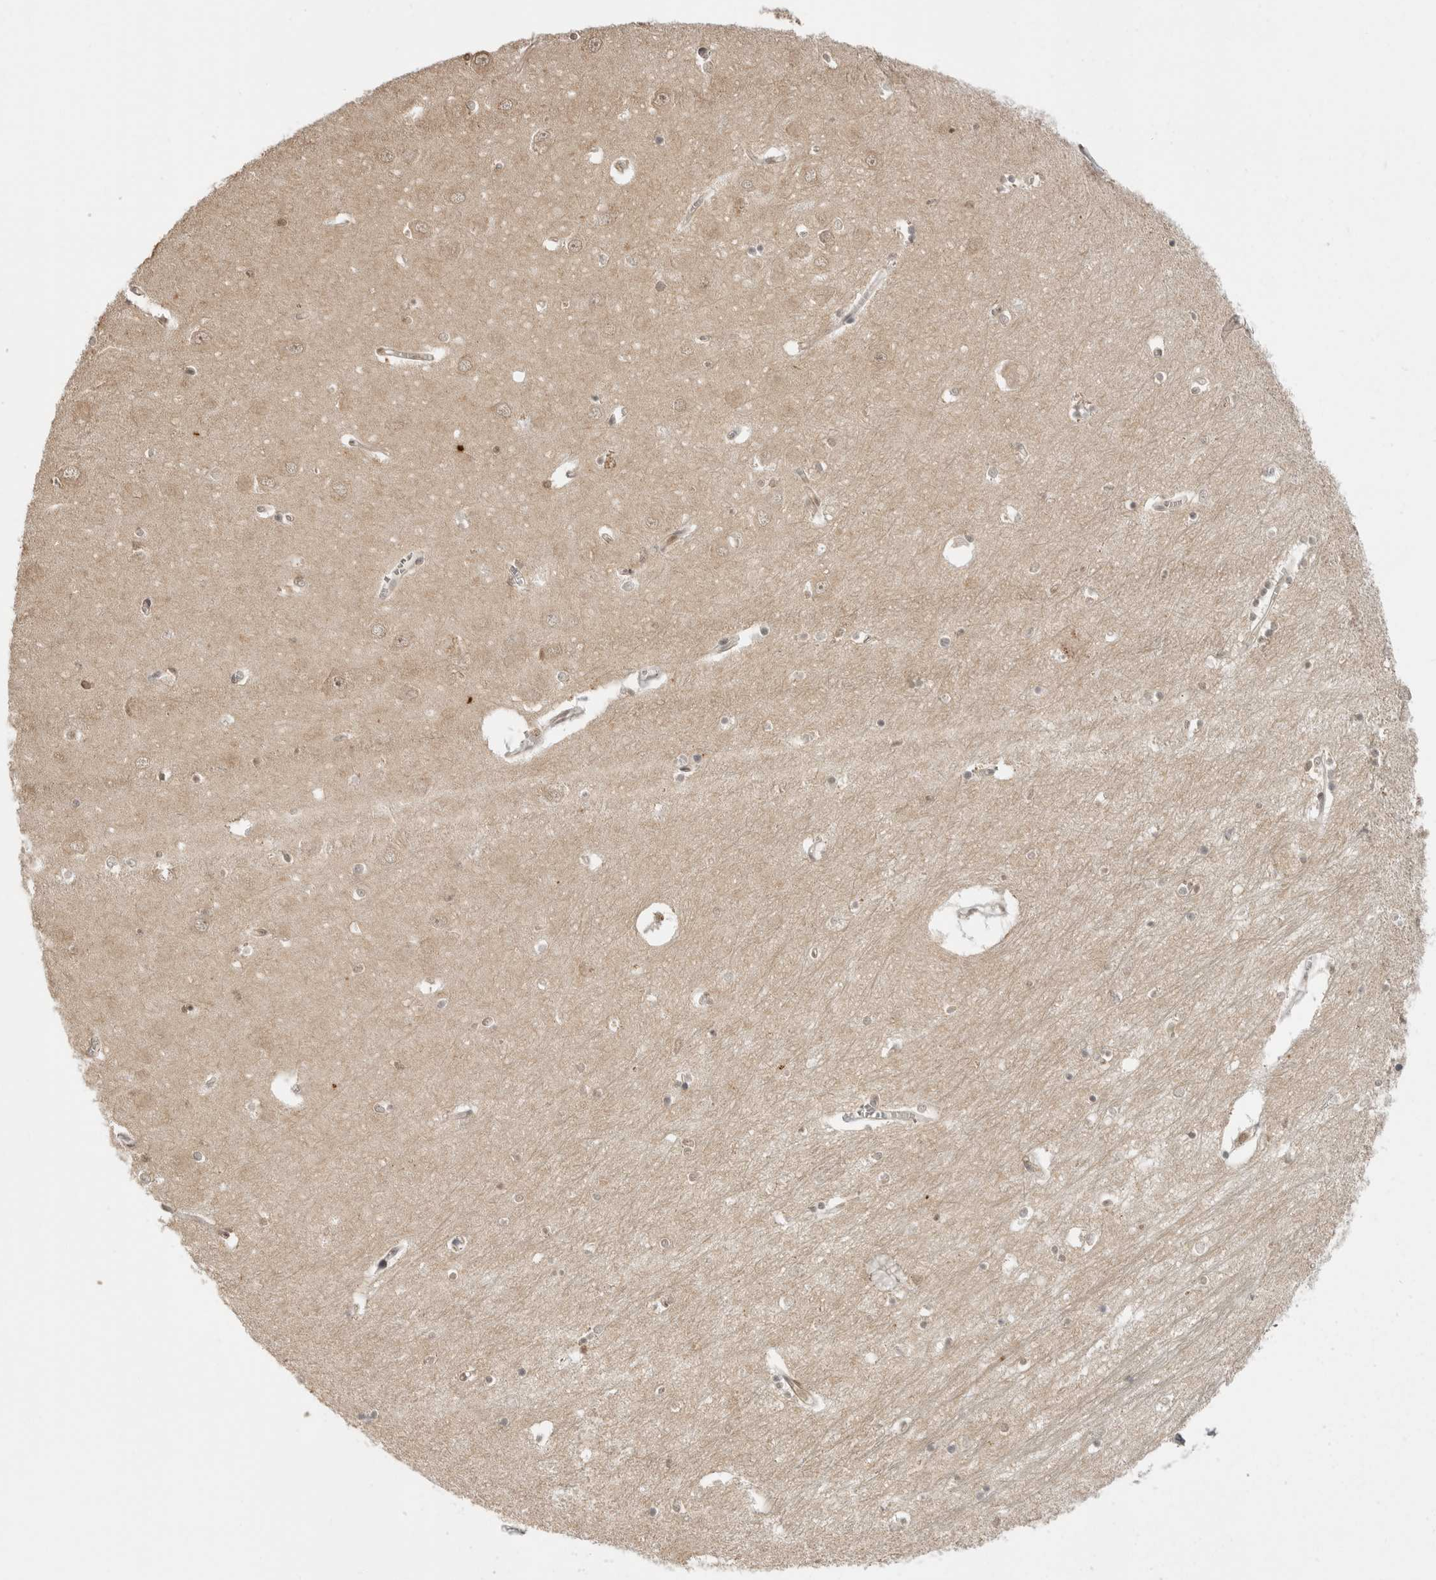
{"staining": {"intensity": "moderate", "quantity": "<25%", "location": "cytoplasmic/membranous"}, "tissue": "hippocampus", "cell_type": "Glial cells", "image_type": "normal", "snomed": [{"axis": "morphology", "description": "Normal tissue, NOS"}, {"axis": "topography", "description": "Hippocampus"}], "caption": "Moderate cytoplasmic/membranous expression for a protein is identified in approximately <25% of glial cells of benign hippocampus using immunohistochemistry.", "gene": "GPC2", "patient": {"sex": "male", "age": 70}}